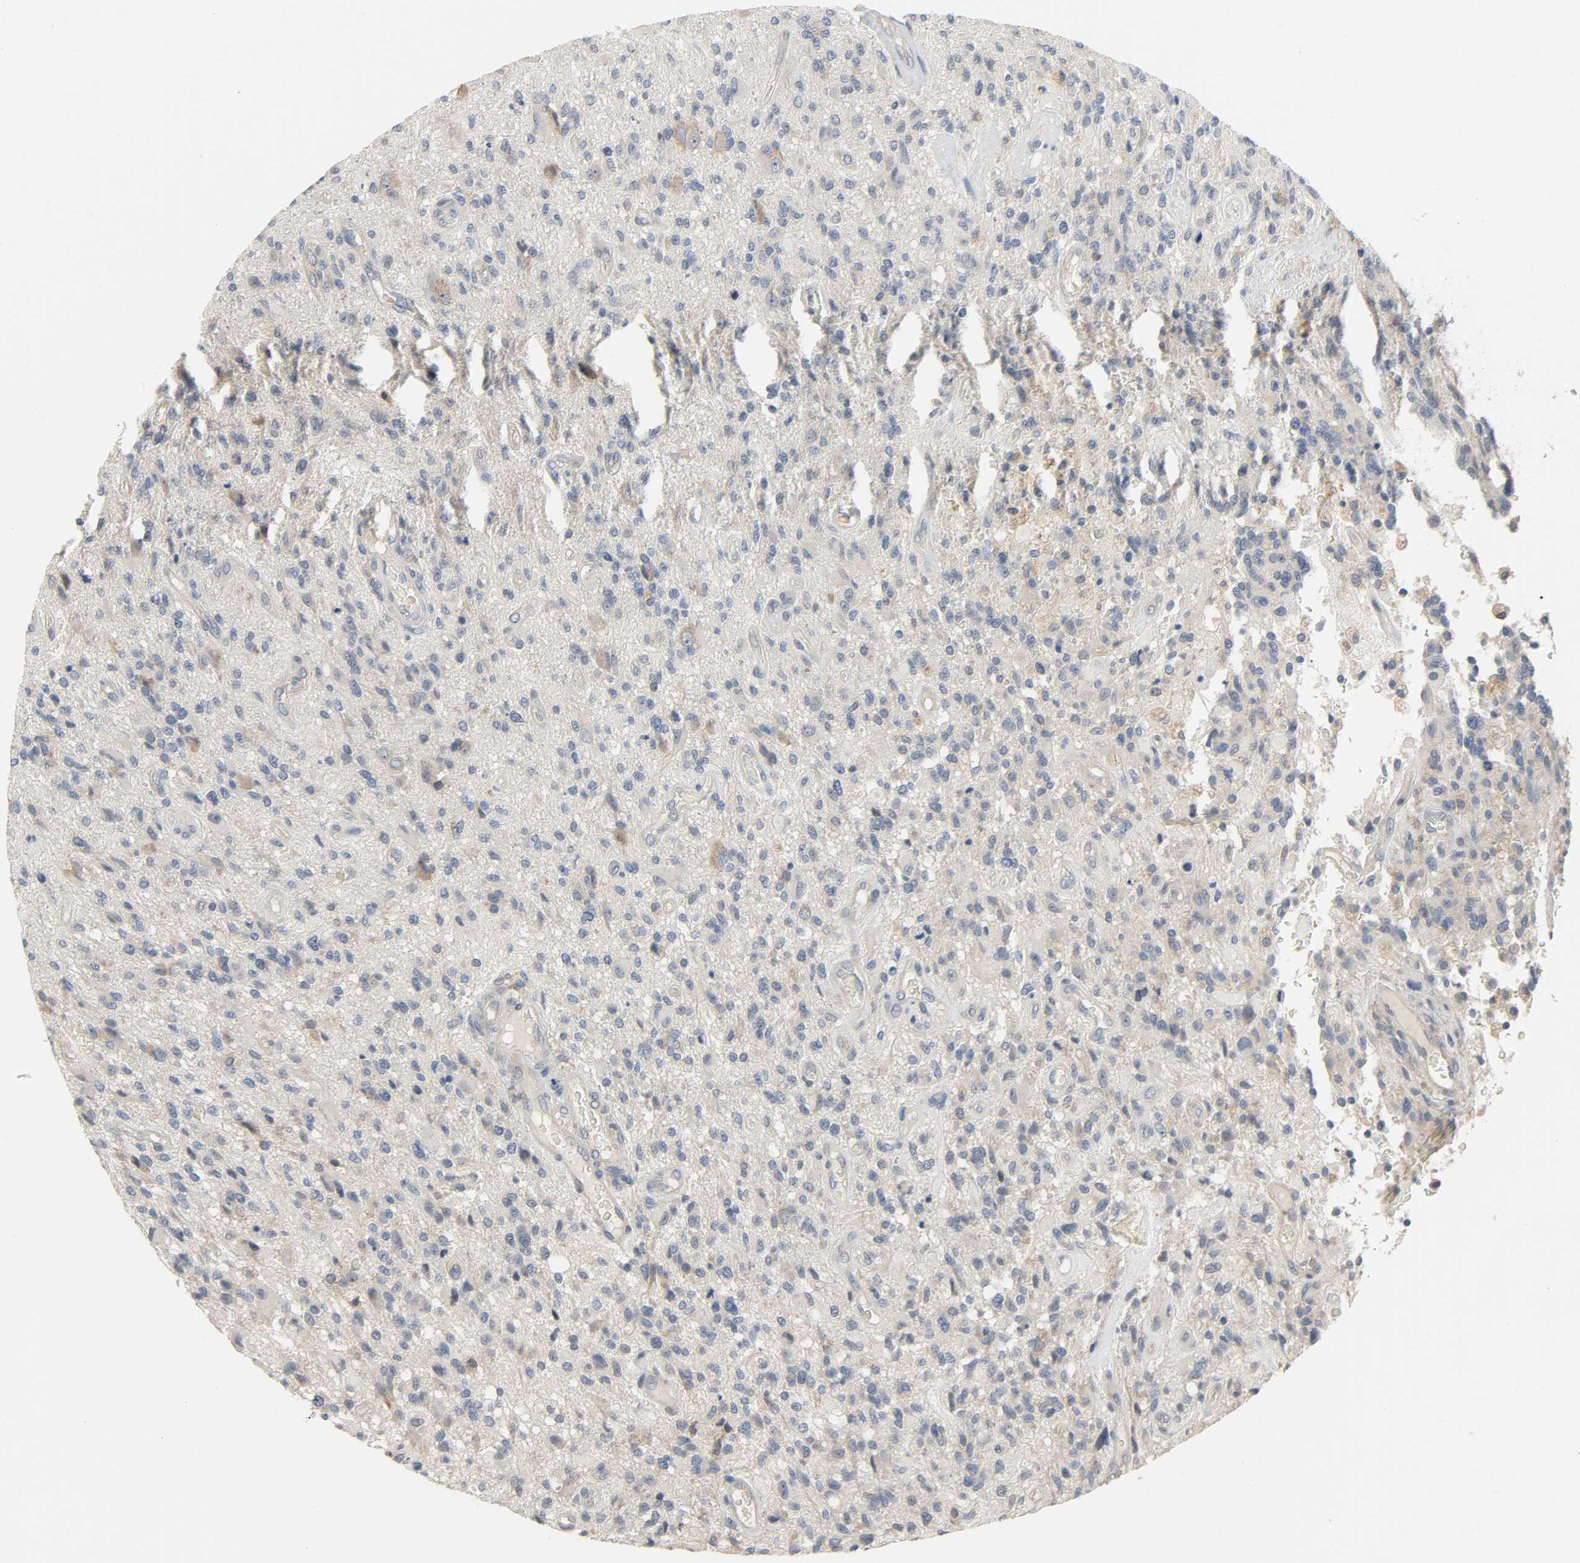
{"staining": {"intensity": "weak", "quantity": "25%-75%", "location": "cytoplasmic/membranous"}, "tissue": "glioma", "cell_type": "Tumor cells", "image_type": "cancer", "snomed": [{"axis": "morphology", "description": "Normal tissue, NOS"}, {"axis": "morphology", "description": "Glioma, malignant, High grade"}, {"axis": "topography", "description": "Cerebral cortex"}], "caption": "Glioma stained with immunohistochemistry reveals weak cytoplasmic/membranous expression in about 25%-75% of tumor cells.", "gene": "CD4", "patient": {"sex": "male", "age": 75}}